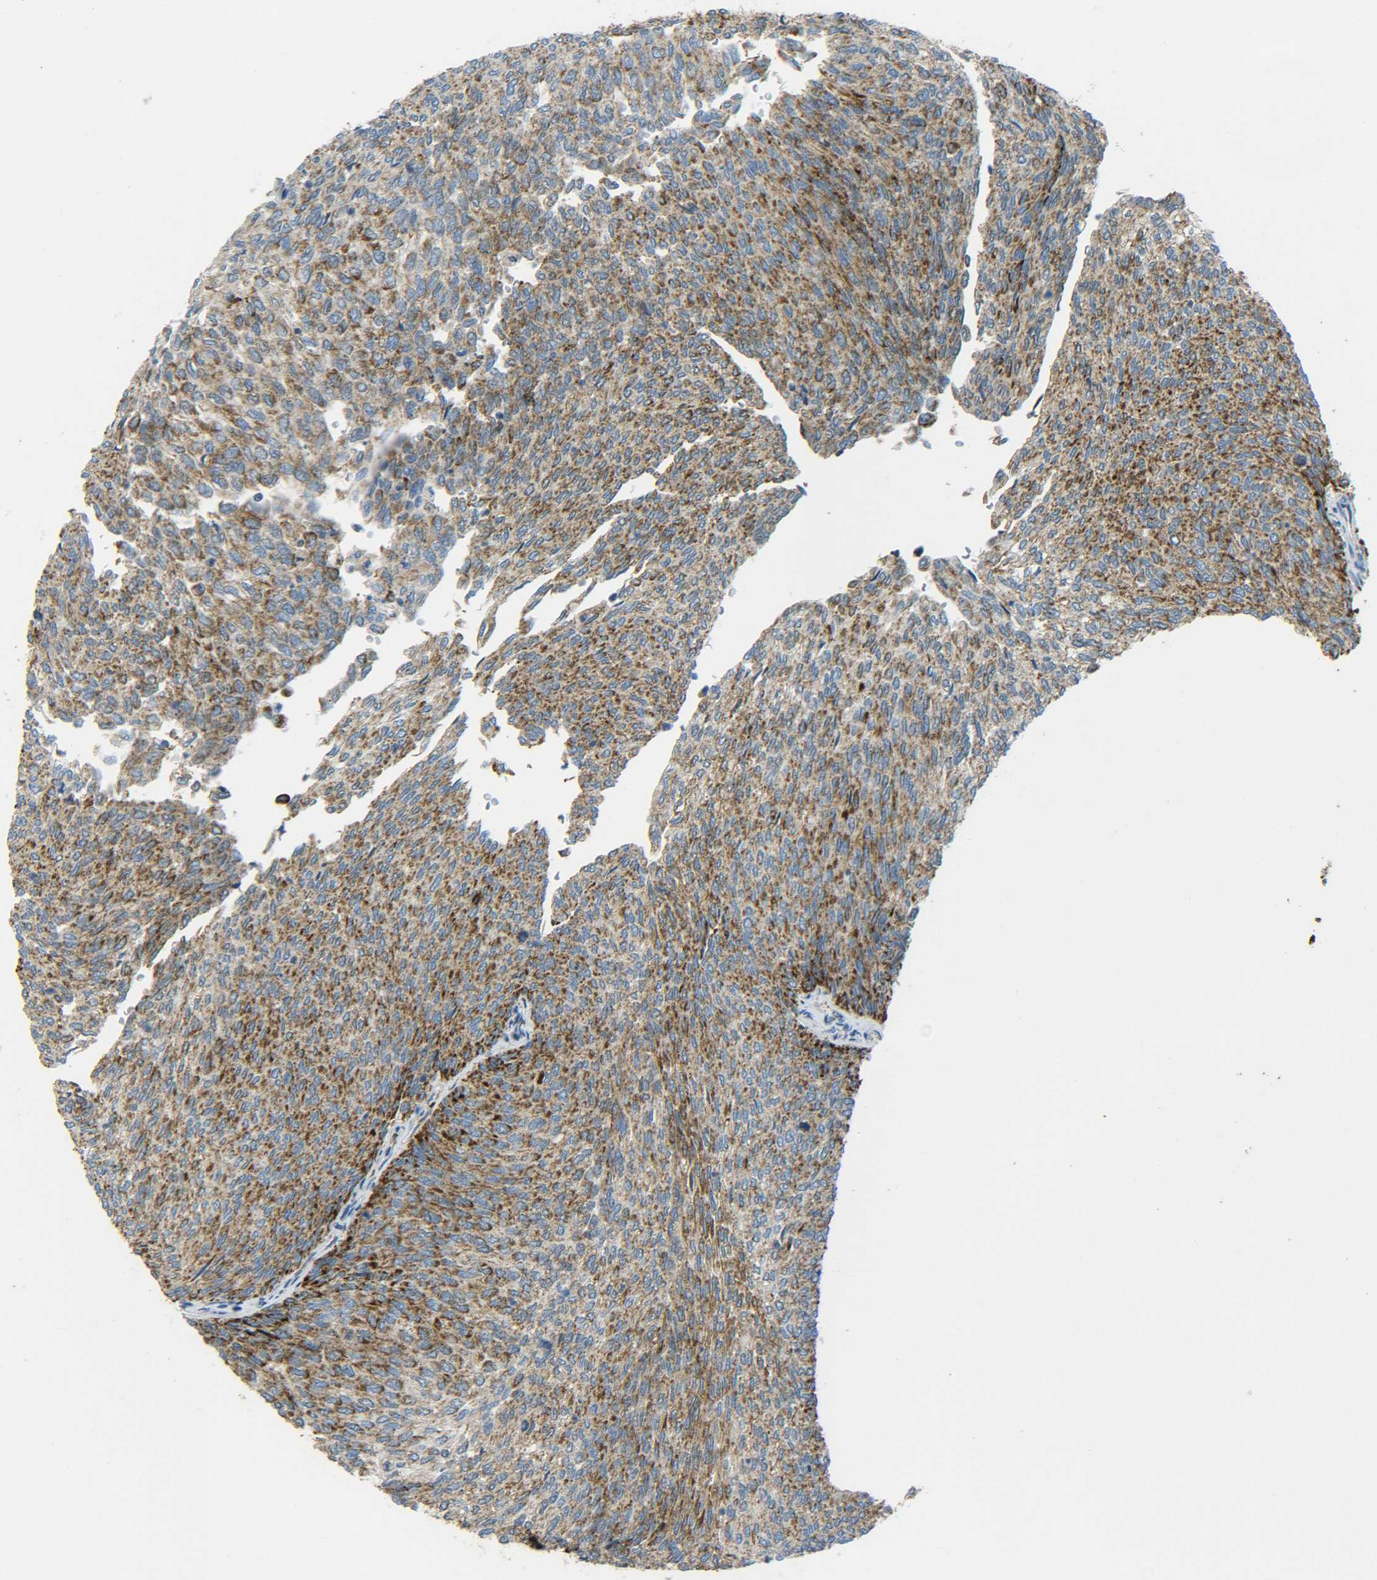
{"staining": {"intensity": "moderate", "quantity": ">75%", "location": "cytoplasmic/membranous"}, "tissue": "urothelial cancer", "cell_type": "Tumor cells", "image_type": "cancer", "snomed": [{"axis": "morphology", "description": "Urothelial carcinoma, Low grade"}, {"axis": "topography", "description": "Urinary bladder"}], "caption": "Immunohistochemistry of urothelial cancer displays medium levels of moderate cytoplasmic/membranous expression in approximately >75% of tumor cells.", "gene": "CYB5R1", "patient": {"sex": "female", "age": 79}}